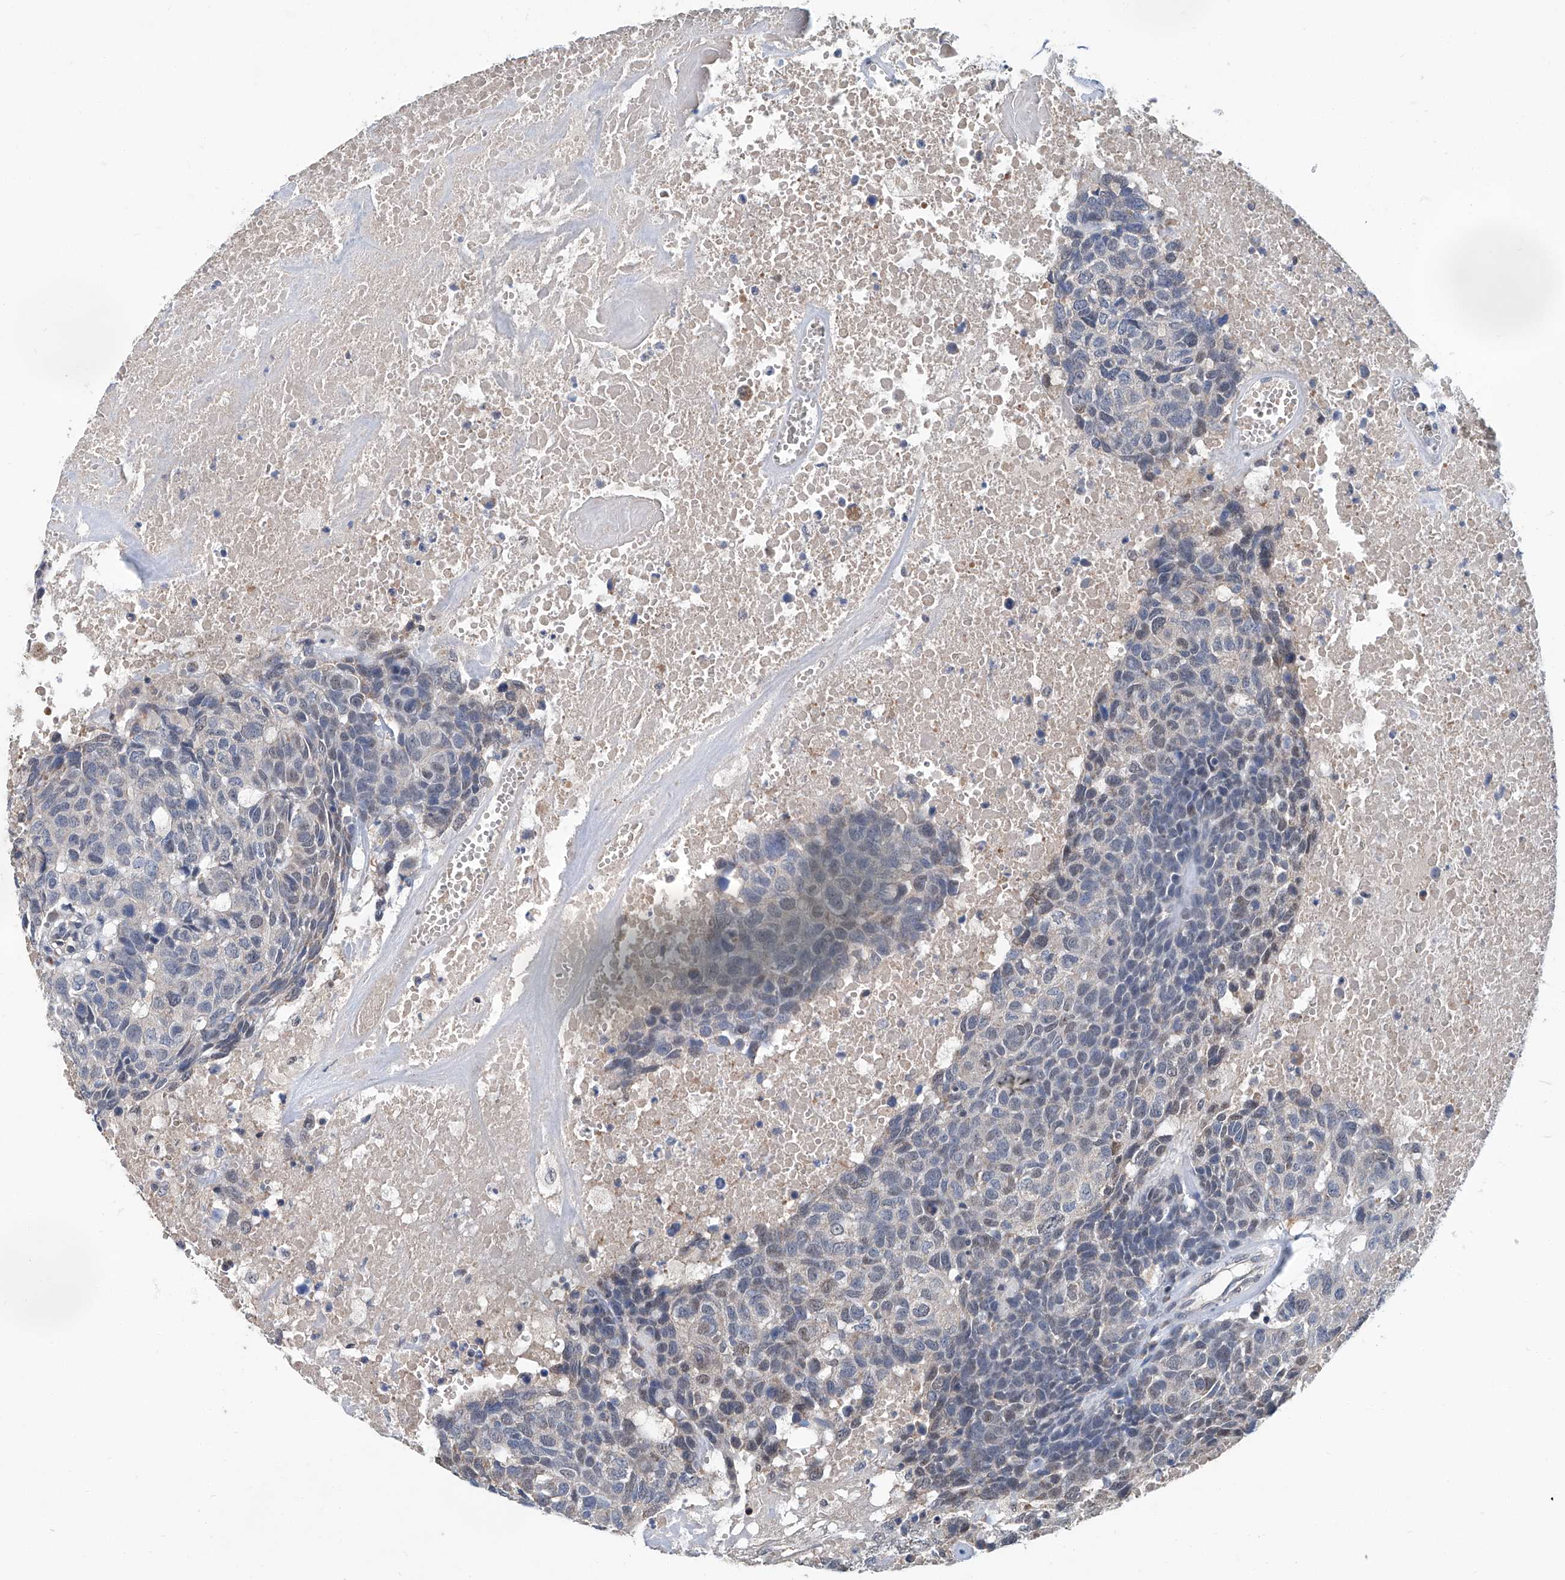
{"staining": {"intensity": "weak", "quantity": "<25%", "location": "nuclear"}, "tissue": "head and neck cancer", "cell_type": "Tumor cells", "image_type": "cancer", "snomed": [{"axis": "morphology", "description": "Squamous cell carcinoma, NOS"}, {"axis": "topography", "description": "Head-Neck"}], "caption": "A micrograph of human squamous cell carcinoma (head and neck) is negative for staining in tumor cells. (DAB (3,3'-diaminobenzidine) immunohistochemistry with hematoxylin counter stain).", "gene": "CLK1", "patient": {"sex": "male", "age": 66}}